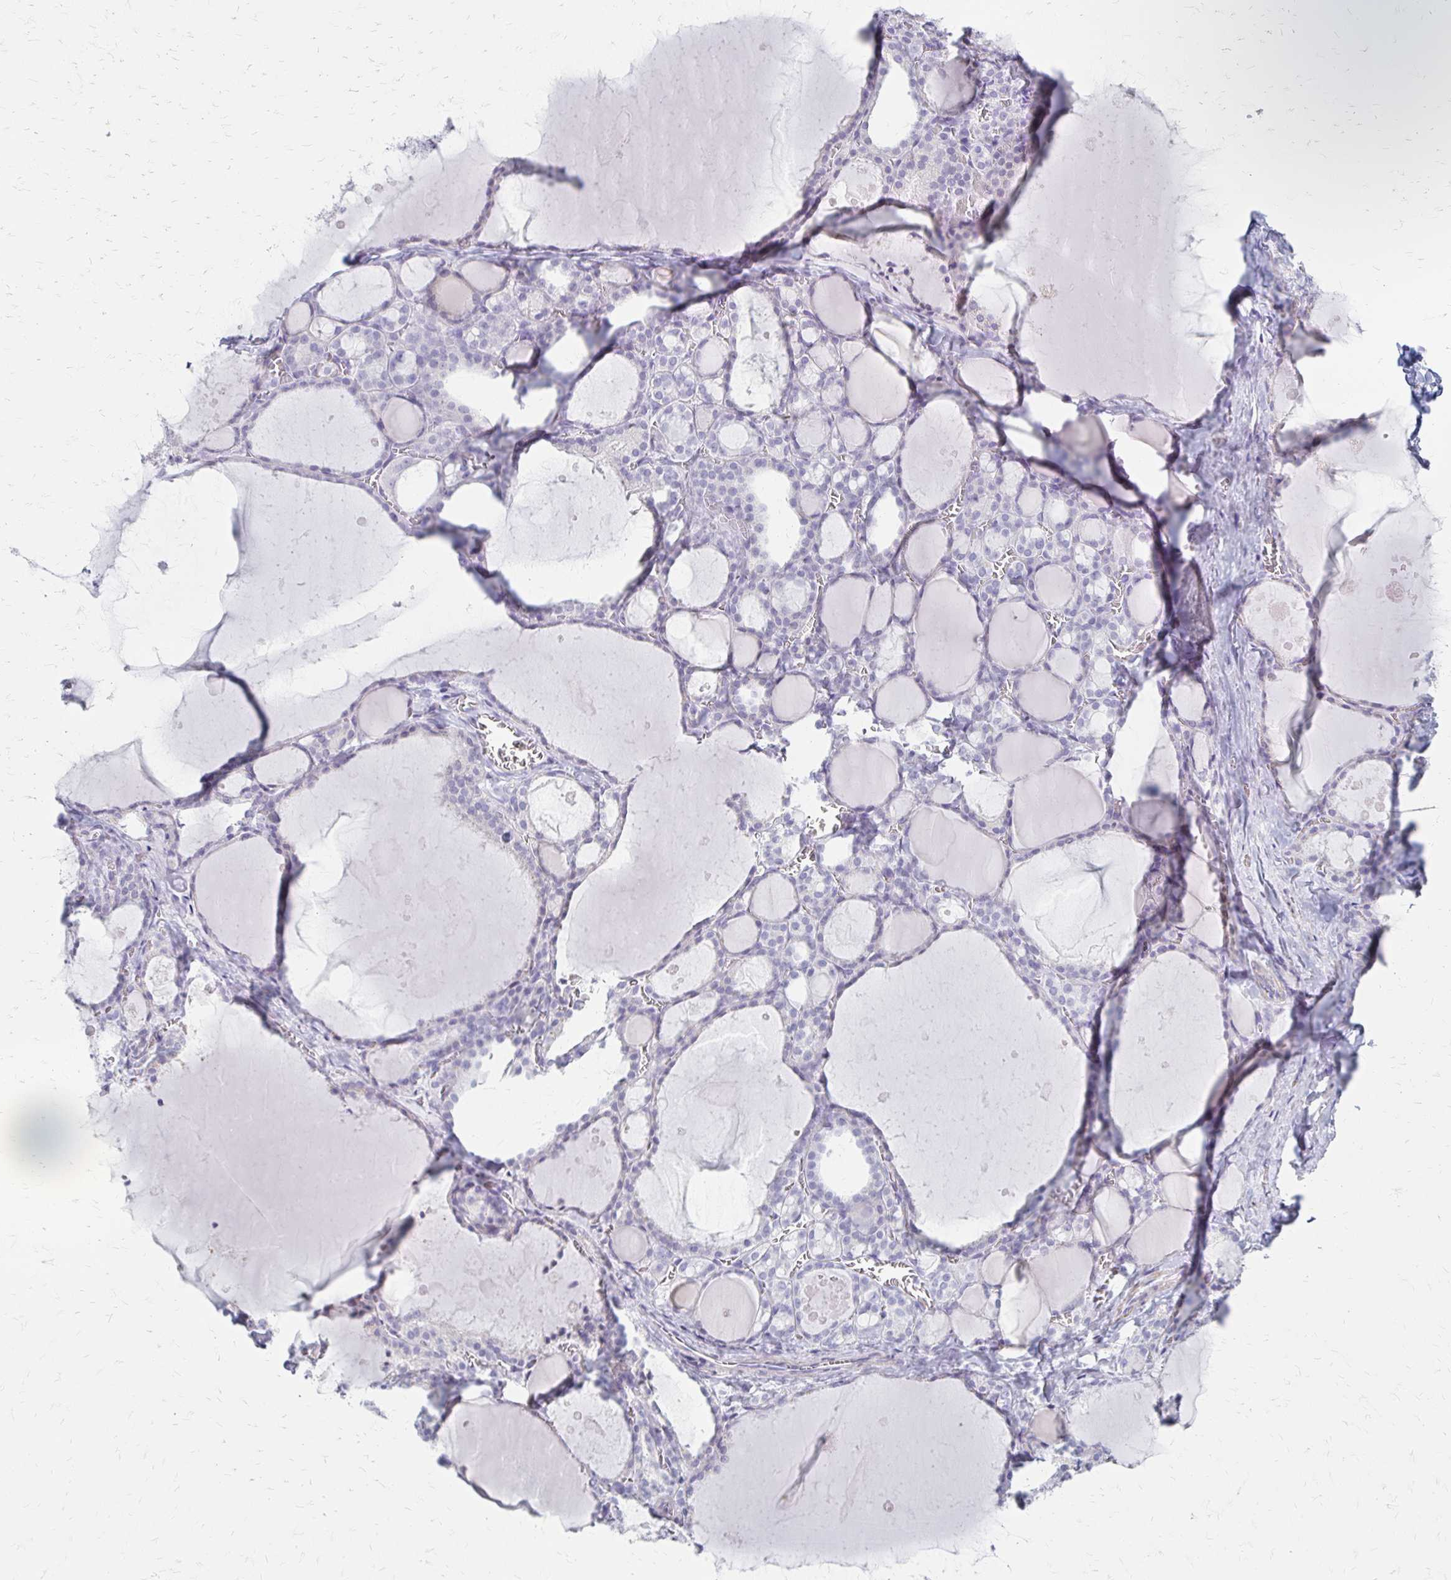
{"staining": {"intensity": "negative", "quantity": "none", "location": "none"}, "tissue": "thyroid gland", "cell_type": "Glandular cells", "image_type": "normal", "snomed": [{"axis": "morphology", "description": "Normal tissue, NOS"}, {"axis": "topography", "description": "Thyroid gland"}], "caption": "High magnification brightfield microscopy of benign thyroid gland stained with DAB (brown) and counterstained with hematoxylin (blue): glandular cells show no significant staining. (Immunohistochemistry (ihc), brightfield microscopy, high magnification).", "gene": "IVL", "patient": {"sex": "male", "age": 56}}